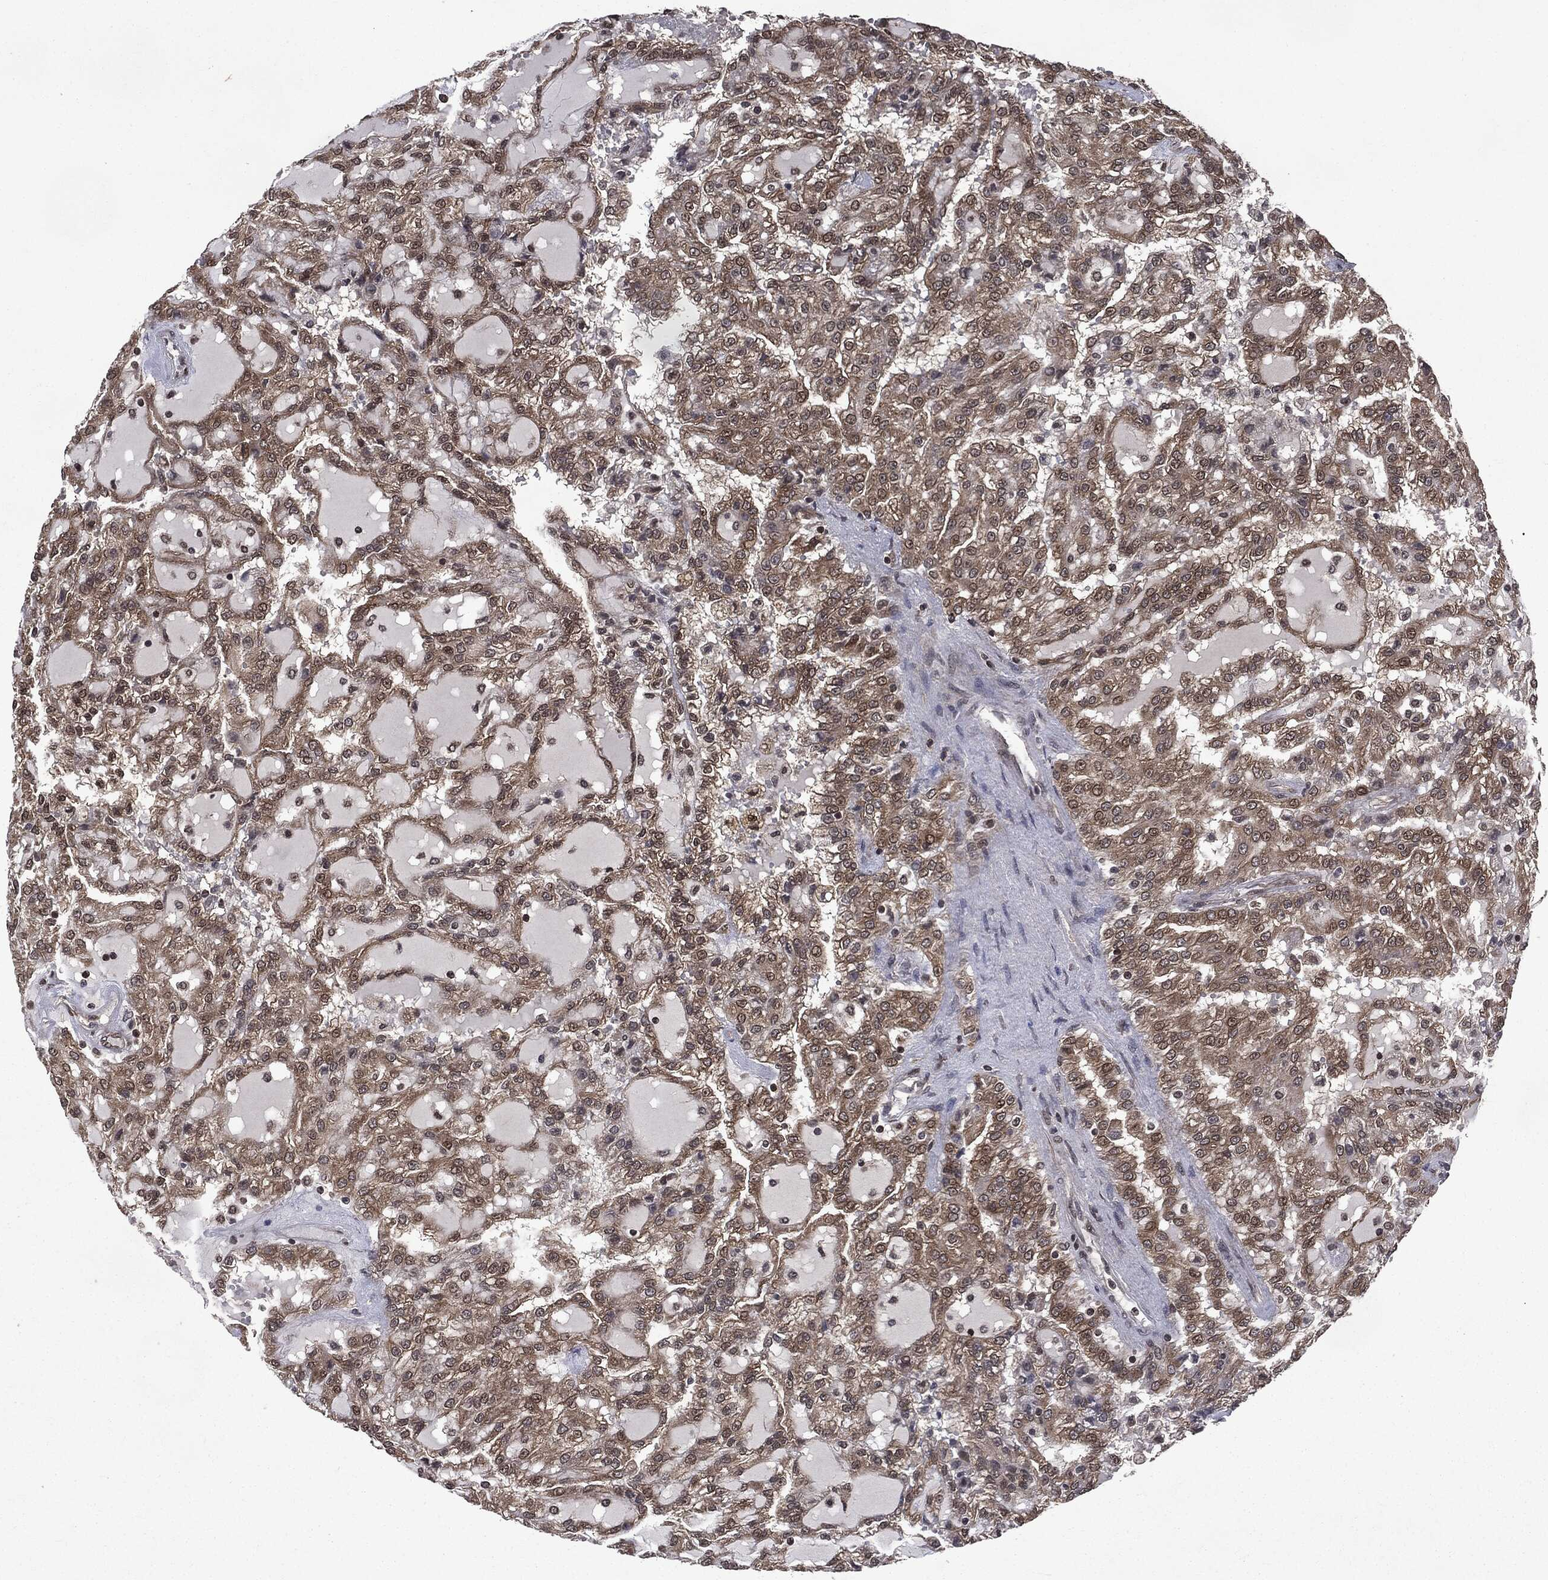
{"staining": {"intensity": "moderate", "quantity": ">75%", "location": "cytoplasmic/membranous"}, "tissue": "renal cancer", "cell_type": "Tumor cells", "image_type": "cancer", "snomed": [{"axis": "morphology", "description": "Adenocarcinoma, NOS"}, {"axis": "topography", "description": "Kidney"}], "caption": "IHC (DAB) staining of human adenocarcinoma (renal) reveals moderate cytoplasmic/membranous protein expression in about >75% of tumor cells.", "gene": "STAU2", "patient": {"sex": "male", "age": 63}}